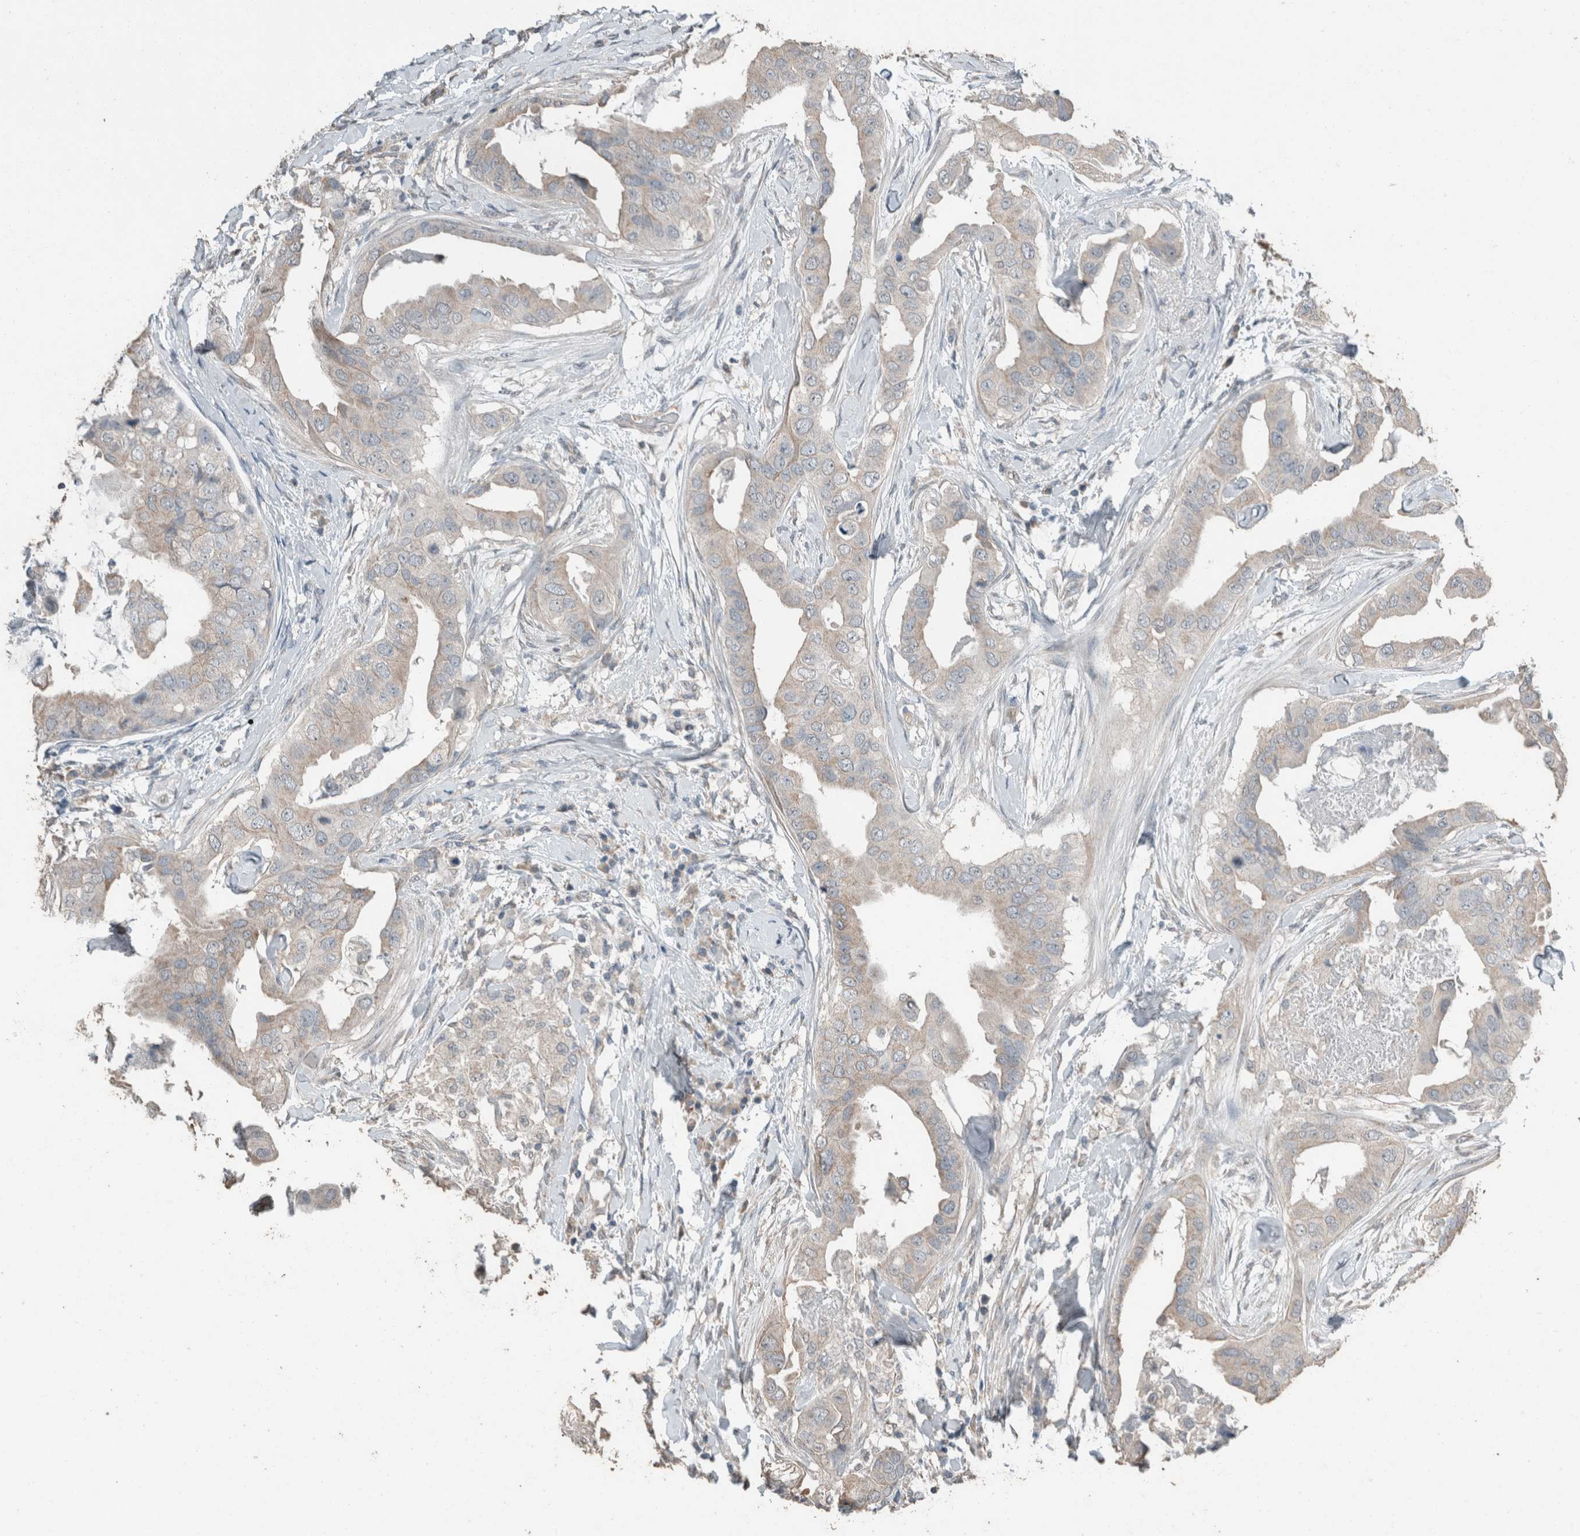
{"staining": {"intensity": "moderate", "quantity": "25%-75%", "location": "cytoplasmic/membranous"}, "tissue": "breast cancer", "cell_type": "Tumor cells", "image_type": "cancer", "snomed": [{"axis": "morphology", "description": "Duct carcinoma"}, {"axis": "topography", "description": "Breast"}], "caption": "This image demonstrates IHC staining of human breast cancer (intraductal carcinoma), with medium moderate cytoplasmic/membranous expression in approximately 25%-75% of tumor cells.", "gene": "ACVR2B", "patient": {"sex": "female", "age": 40}}